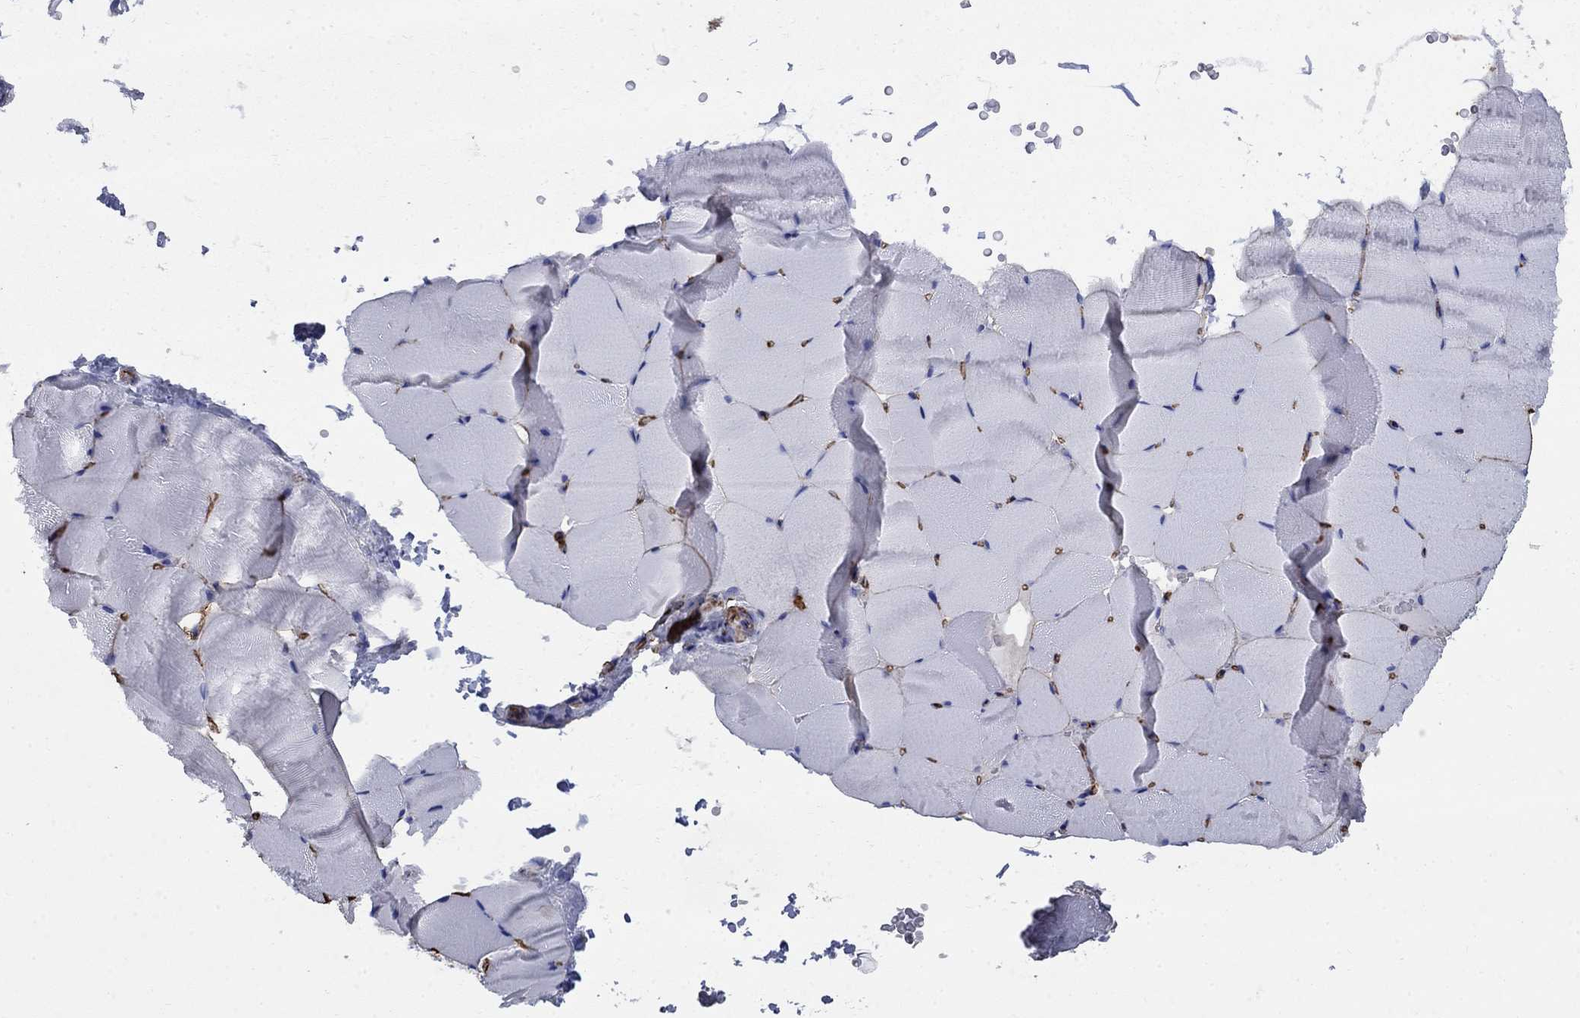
{"staining": {"intensity": "negative", "quantity": "none", "location": "none"}, "tissue": "skeletal muscle", "cell_type": "Myocytes", "image_type": "normal", "snomed": [{"axis": "morphology", "description": "Normal tissue, NOS"}, {"axis": "topography", "description": "Skeletal muscle"}], "caption": "High magnification brightfield microscopy of normal skeletal muscle stained with DAB (brown) and counterstained with hematoxylin (blue): myocytes show no significant expression.", "gene": "VTN", "patient": {"sex": "female", "age": 37}}